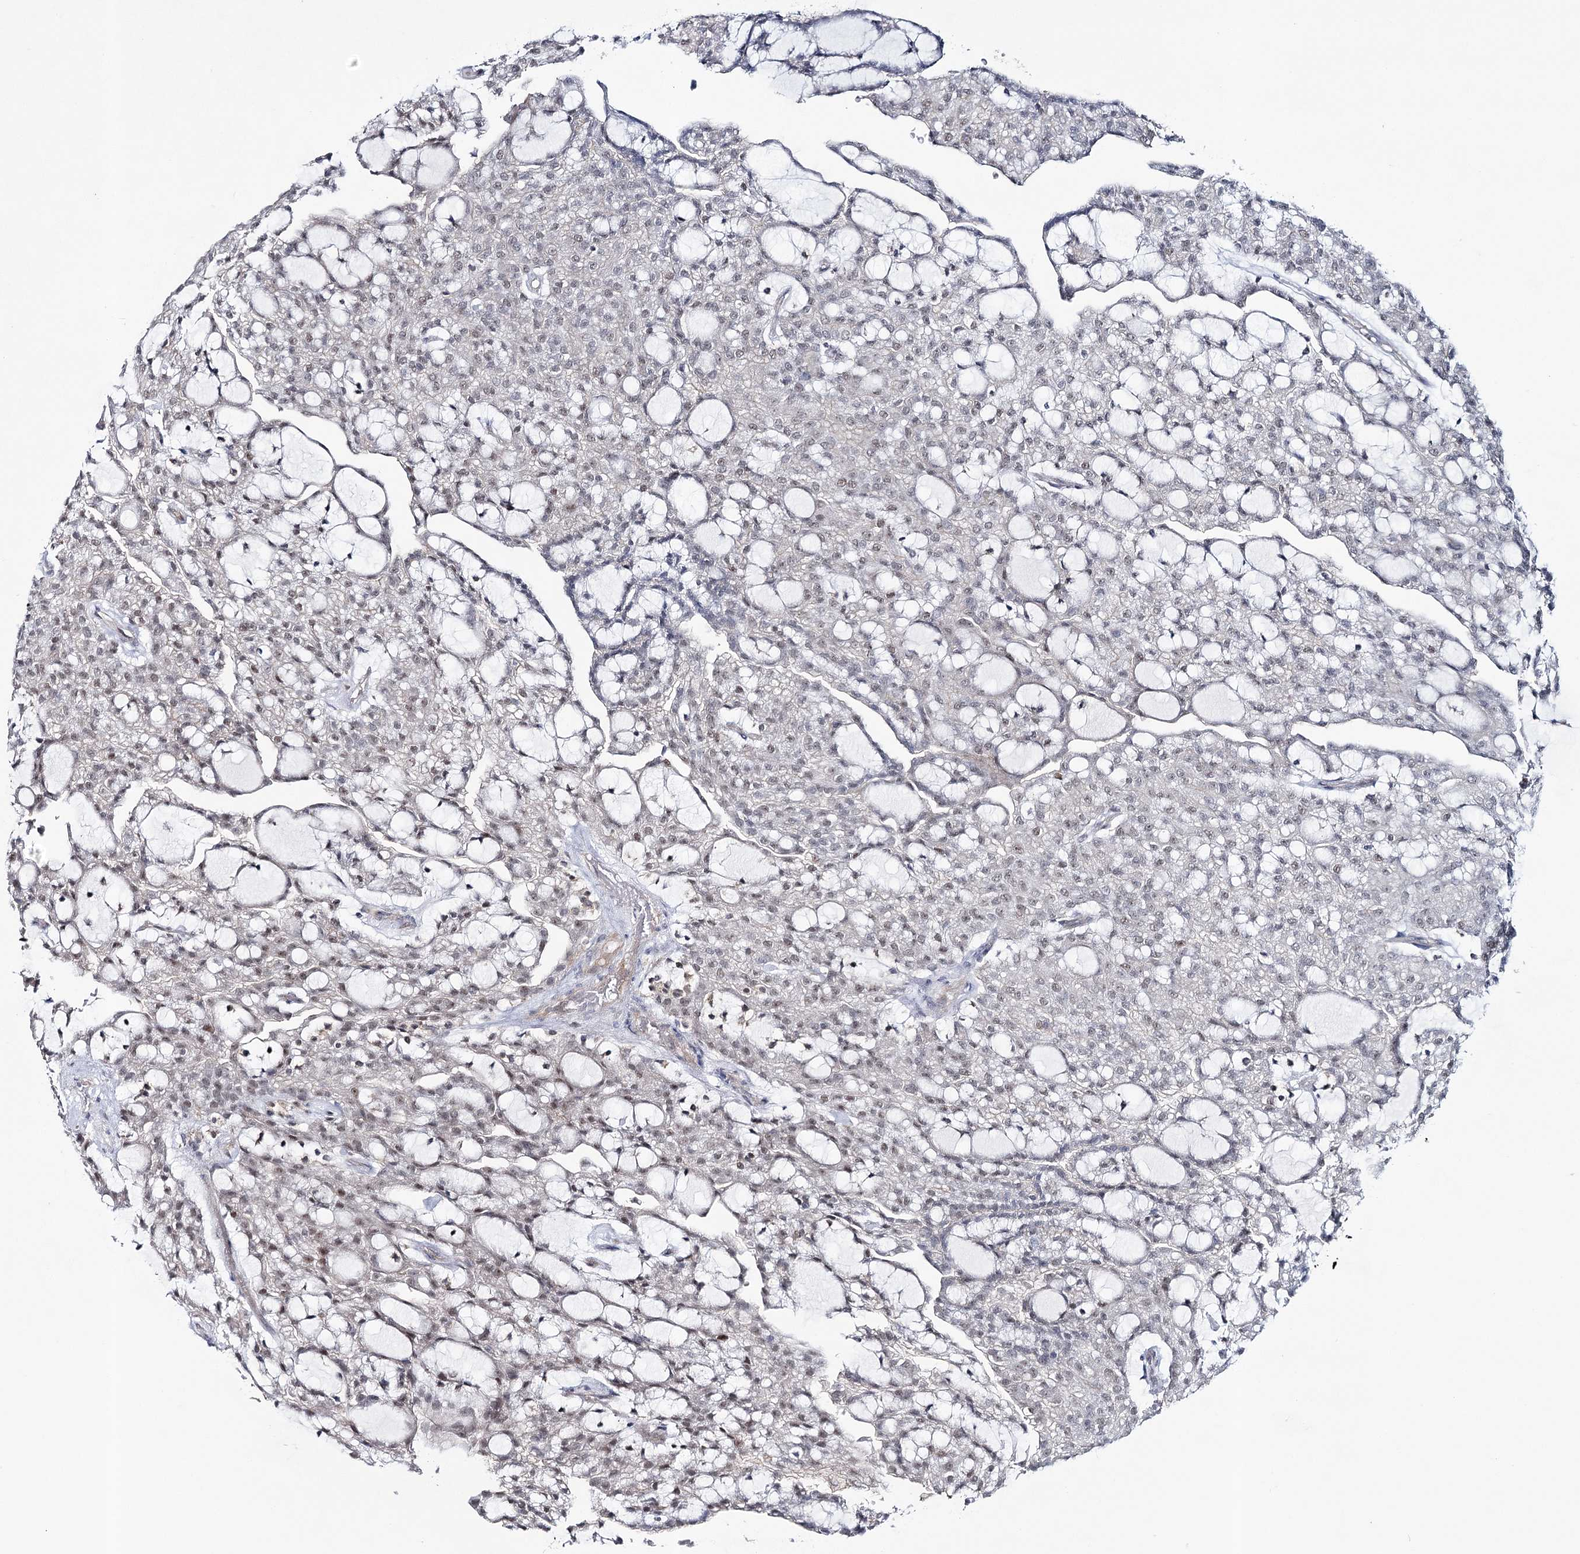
{"staining": {"intensity": "weak", "quantity": "25%-75%", "location": "nuclear"}, "tissue": "renal cancer", "cell_type": "Tumor cells", "image_type": "cancer", "snomed": [{"axis": "morphology", "description": "Adenocarcinoma, NOS"}, {"axis": "topography", "description": "Kidney"}], "caption": "Renal cancer stained for a protein (brown) reveals weak nuclear positive staining in approximately 25%-75% of tumor cells.", "gene": "ZC3H8", "patient": {"sex": "male", "age": 63}}